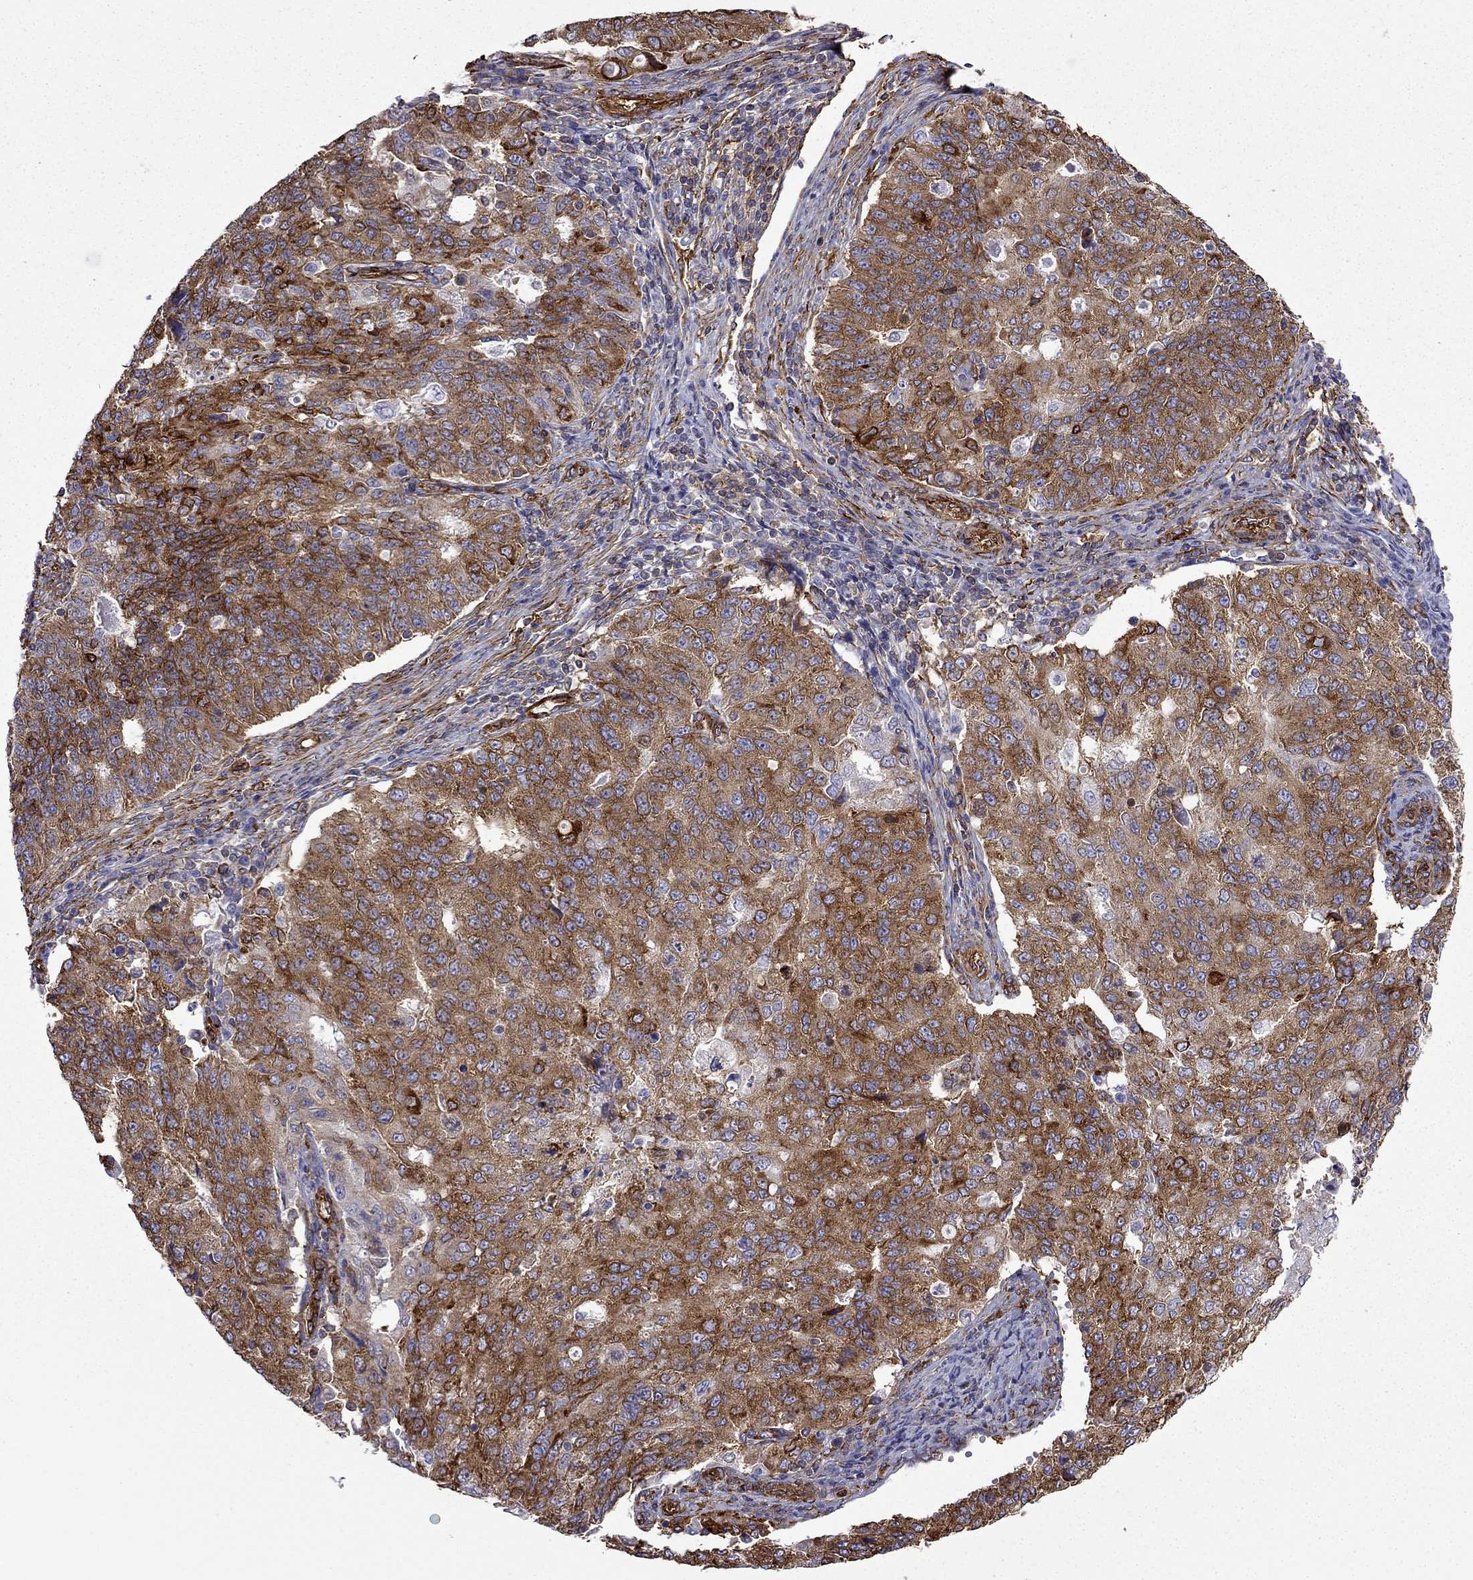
{"staining": {"intensity": "moderate", "quantity": ">75%", "location": "cytoplasmic/membranous"}, "tissue": "endometrial cancer", "cell_type": "Tumor cells", "image_type": "cancer", "snomed": [{"axis": "morphology", "description": "Adenocarcinoma, NOS"}, {"axis": "topography", "description": "Endometrium"}], "caption": "Brown immunohistochemical staining in endometrial adenocarcinoma reveals moderate cytoplasmic/membranous positivity in approximately >75% of tumor cells.", "gene": "MAP4", "patient": {"sex": "female", "age": 43}}